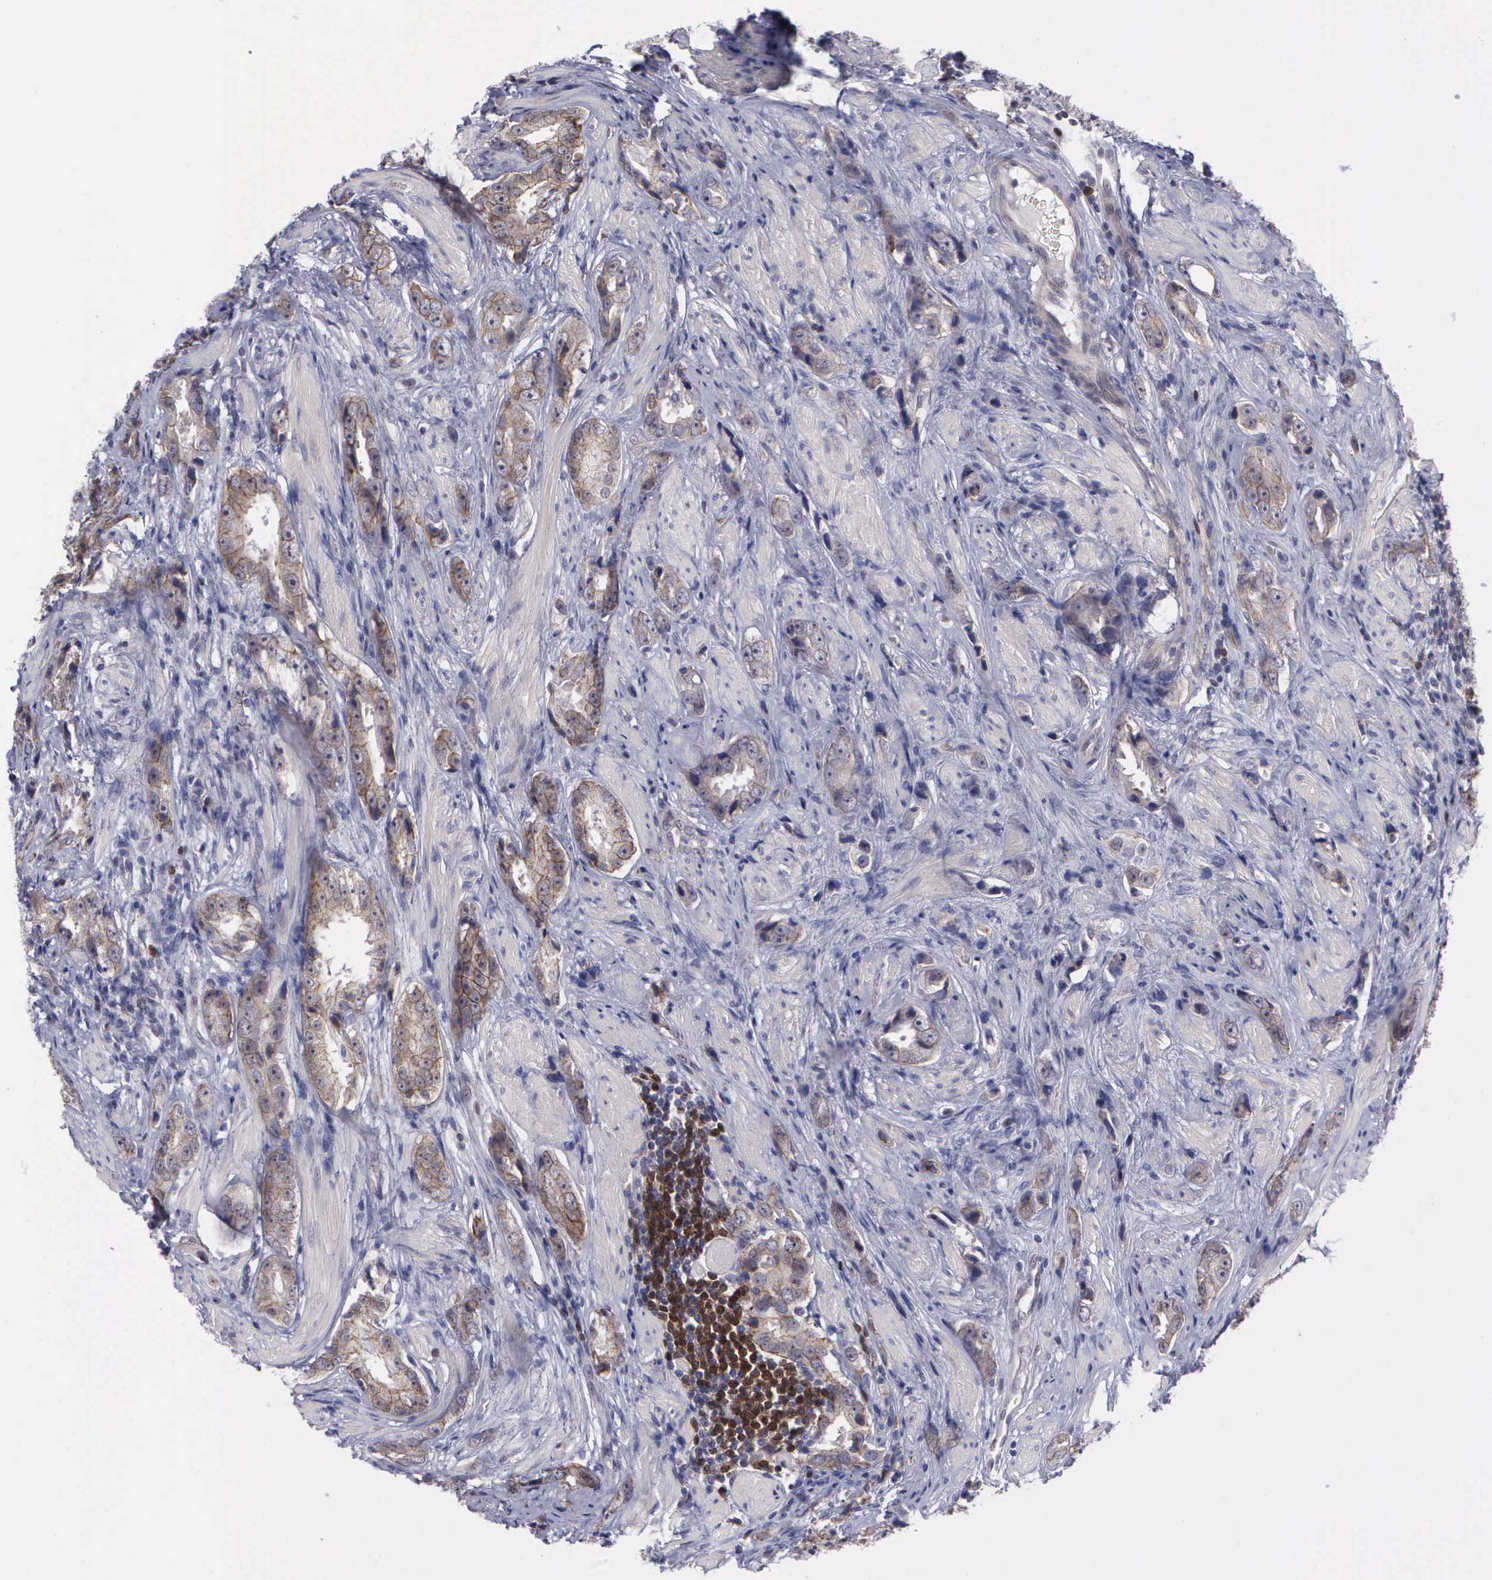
{"staining": {"intensity": "moderate", "quantity": ">75%", "location": "cytoplasmic/membranous"}, "tissue": "prostate cancer", "cell_type": "Tumor cells", "image_type": "cancer", "snomed": [{"axis": "morphology", "description": "Adenocarcinoma, Medium grade"}, {"axis": "topography", "description": "Prostate"}], "caption": "IHC micrograph of medium-grade adenocarcinoma (prostate) stained for a protein (brown), which shows medium levels of moderate cytoplasmic/membranous staining in approximately >75% of tumor cells.", "gene": "MICAL3", "patient": {"sex": "male", "age": 53}}